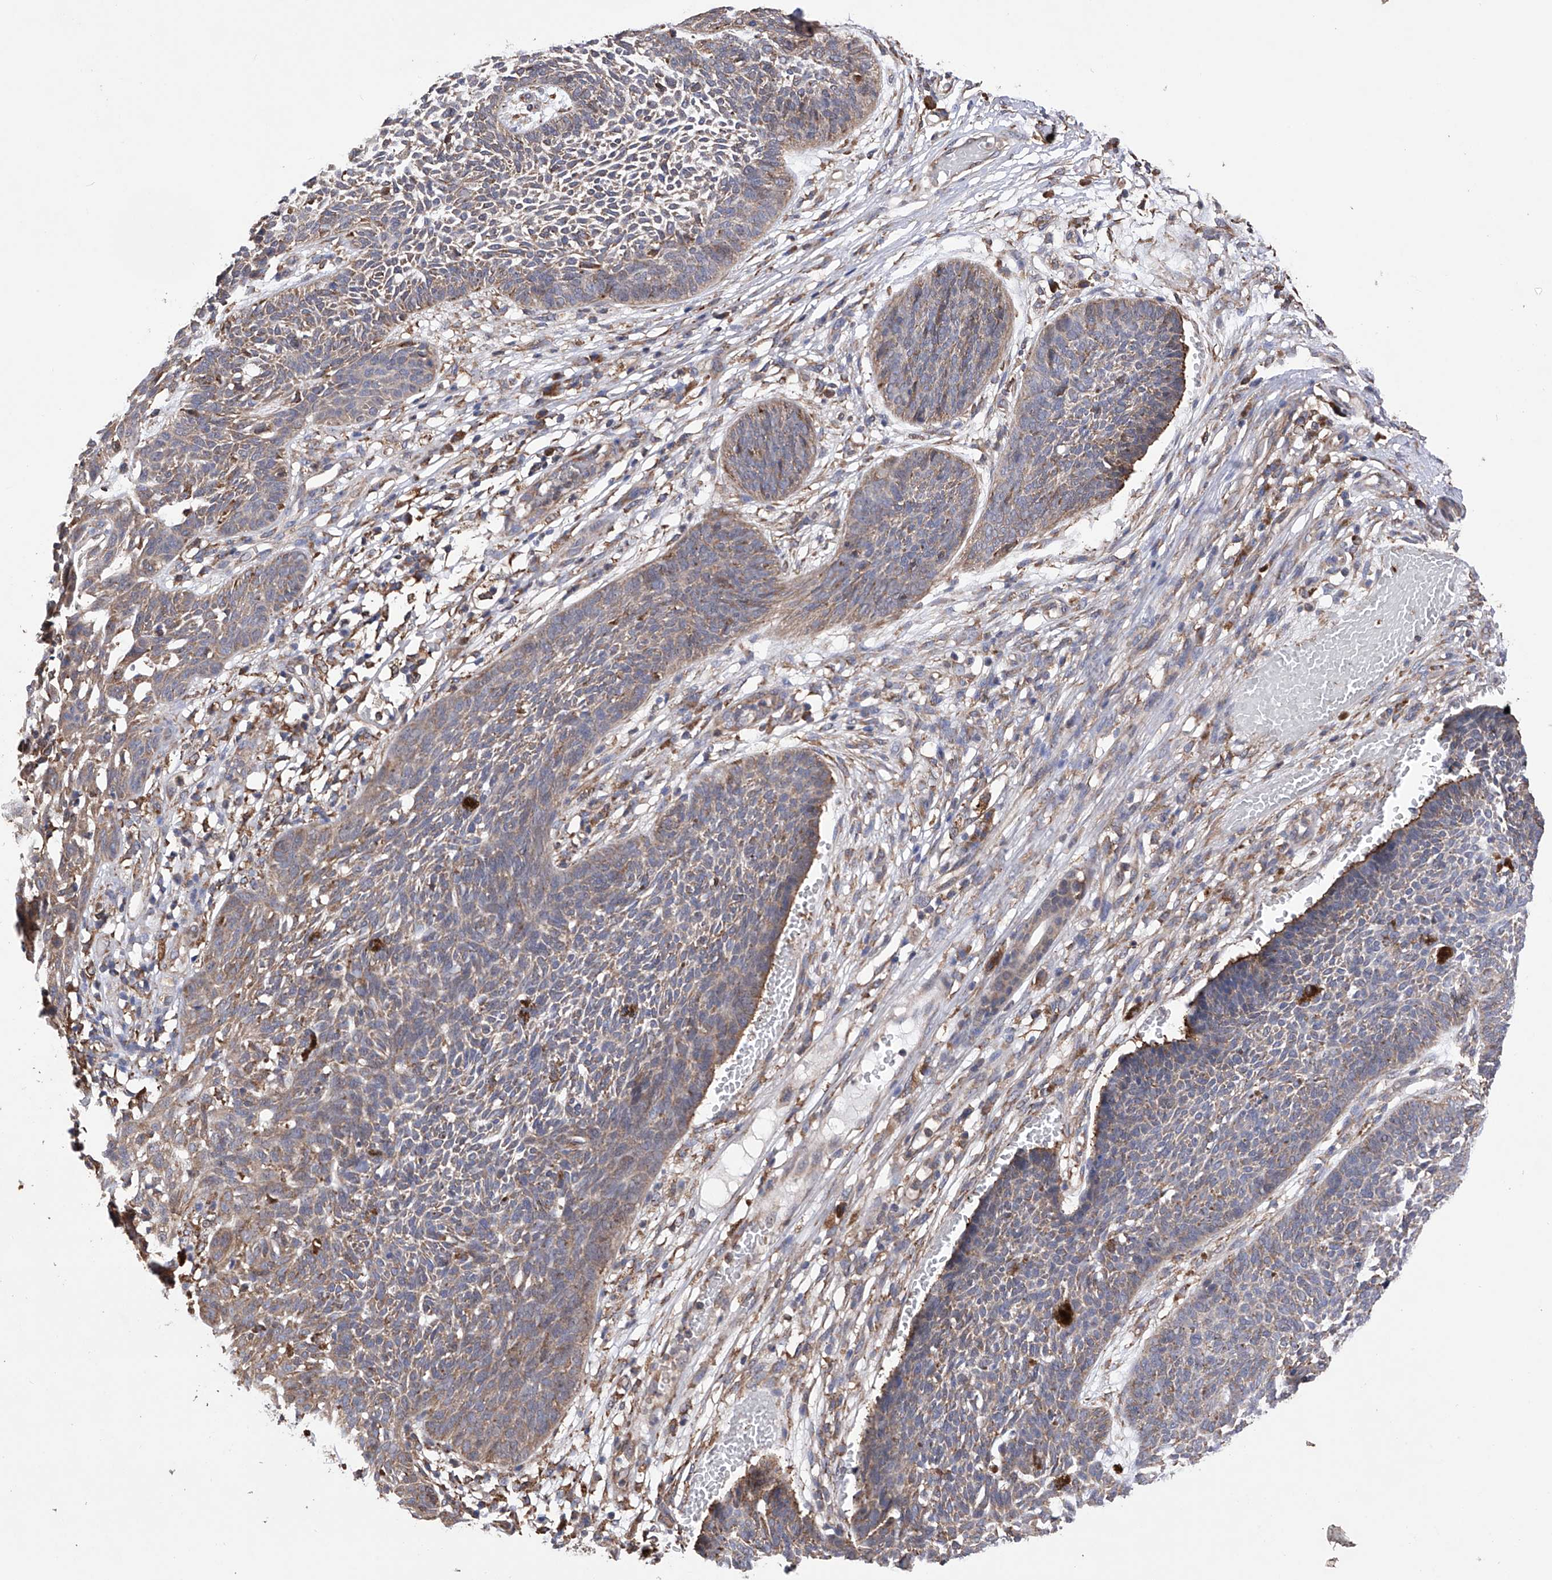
{"staining": {"intensity": "weak", "quantity": "25%-75%", "location": "cytoplasmic/membranous"}, "tissue": "skin cancer", "cell_type": "Tumor cells", "image_type": "cancer", "snomed": [{"axis": "morphology", "description": "Basal cell carcinoma"}, {"axis": "topography", "description": "Skin"}], "caption": "Immunohistochemical staining of human skin basal cell carcinoma shows low levels of weak cytoplasmic/membranous staining in approximately 25%-75% of tumor cells. The staining was performed using DAB (3,3'-diaminobenzidine) to visualize the protein expression in brown, while the nuclei were stained in blue with hematoxylin (Magnification: 20x).", "gene": "DNAH8", "patient": {"sex": "female", "age": 84}}